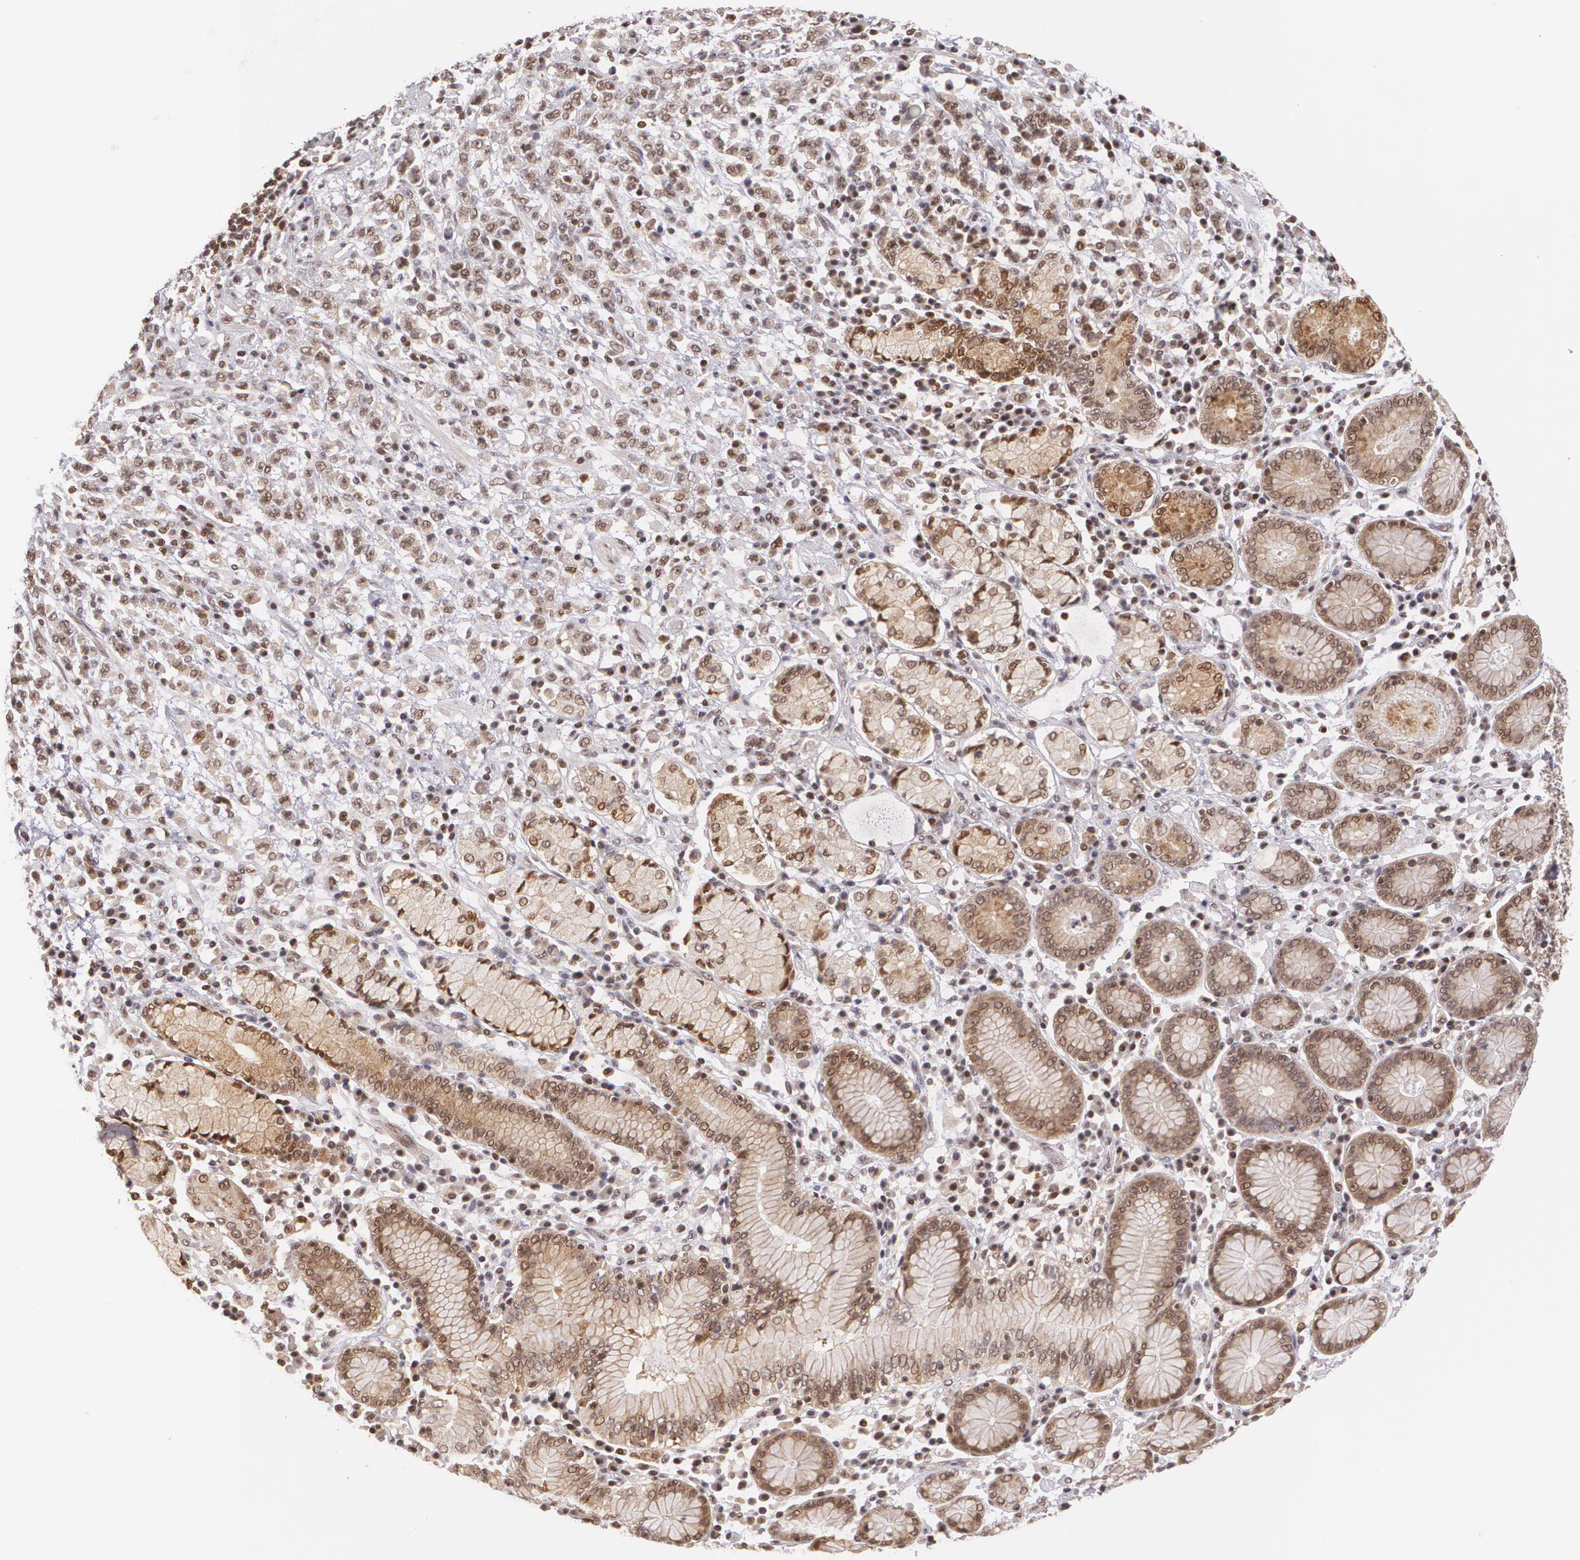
{"staining": {"intensity": "weak", "quantity": "<25%", "location": "nuclear"}, "tissue": "stomach cancer", "cell_type": "Tumor cells", "image_type": "cancer", "snomed": [{"axis": "morphology", "description": "Adenocarcinoma, NOS"}, {"axis": "topography", "description": "Stomach, lower"}], "caption": "Tumor cells are negative for protein expression in human stomach cancer (adenocarcinoma).", "gene": "CUL2", "patient": {"sex": "male", "age": 88}}